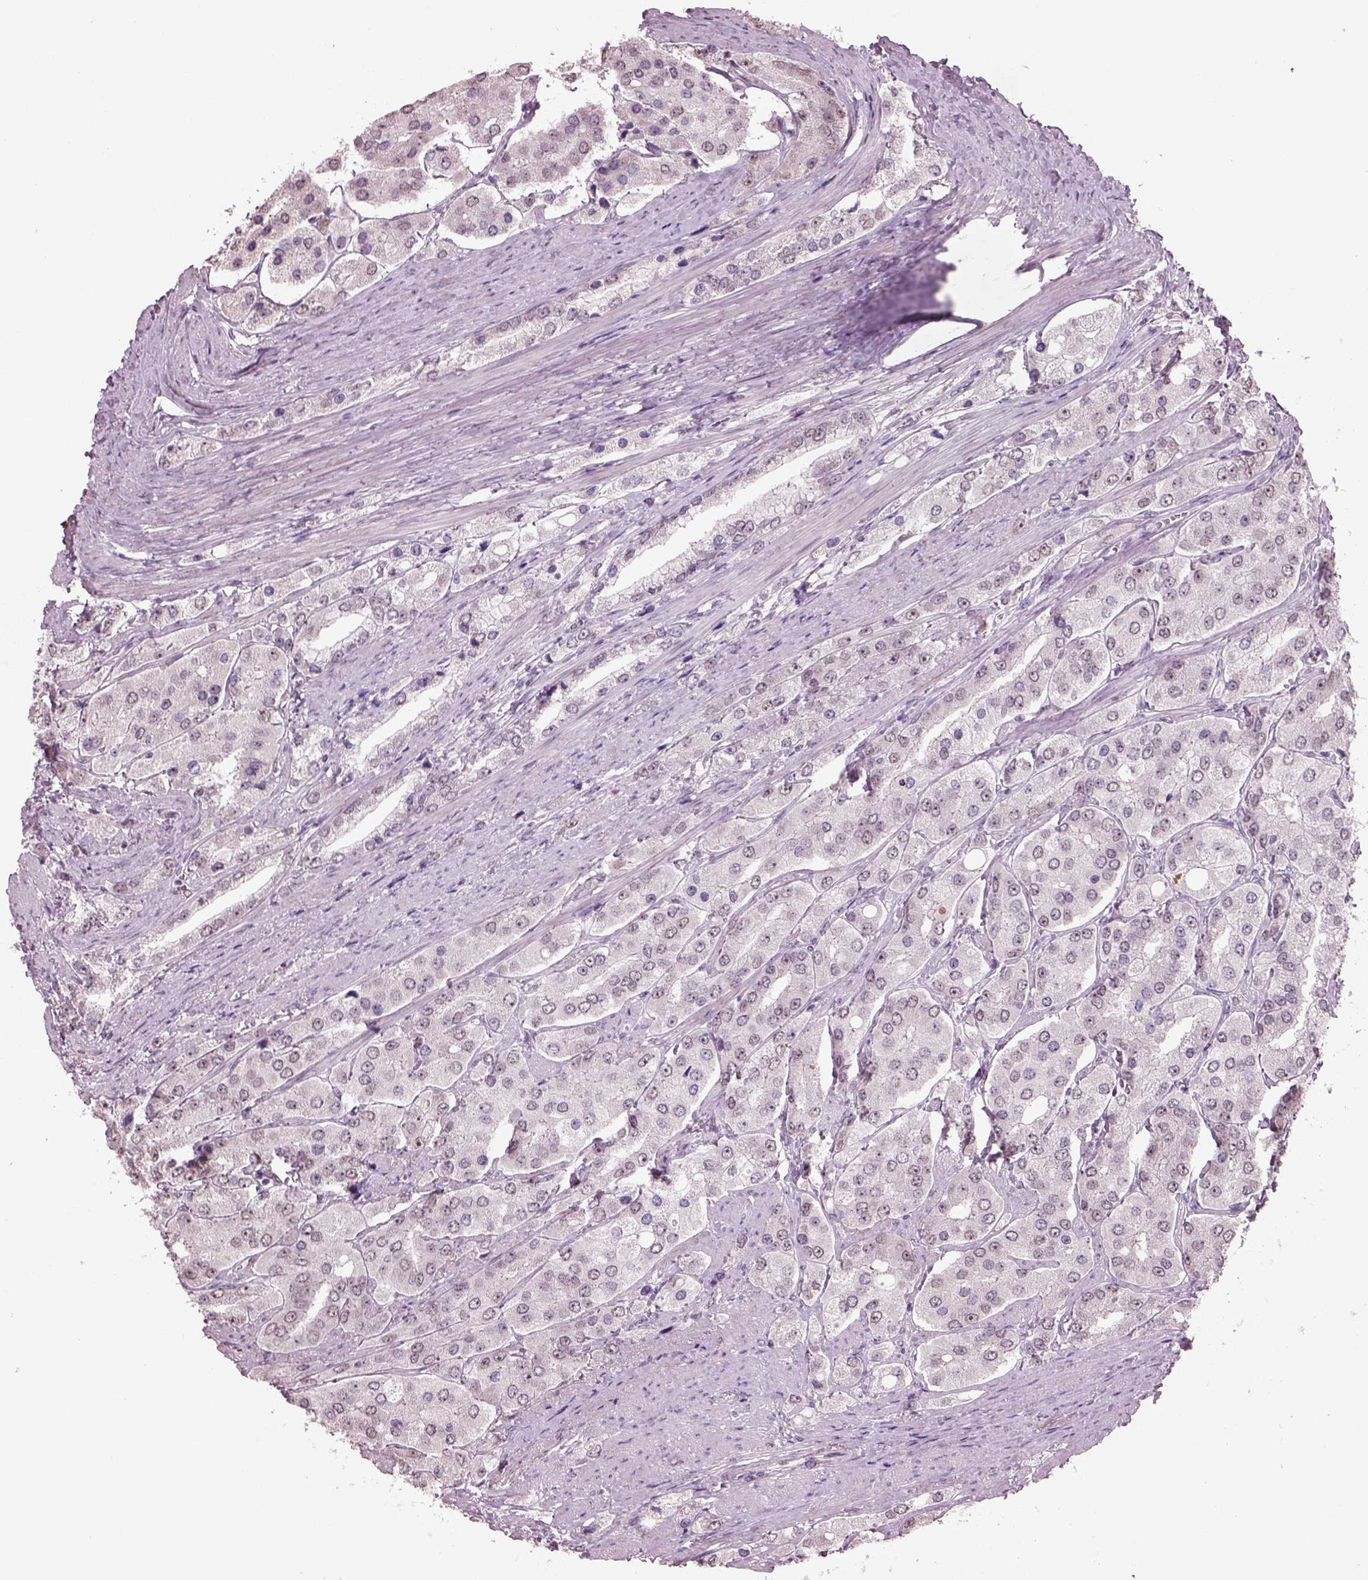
{"staining": {"intensity": "weak", "quantity": "25%-75%", "location": "nuclear"}, "tissue": "prostate cancer", "cell_type": "Tumor cells", "image_type": "cancer", "snomed": [{"axis": "morphology", "description": "Adenocarcinoma, Low grade"}, {"axis": "topography", "description": "Prostate"}], "caption": "Prostate cancer stained for a protein shows weak nuclear positivity in tumor cells. The staining is performed using DAB (3,3'-diaminobenzidine) brown chromogen to label protein expression. The nuclei are counter-stained blue using hematoxylin.", "gene": "SEPHS1", "patient": {"sex": "male", "age": 69}}